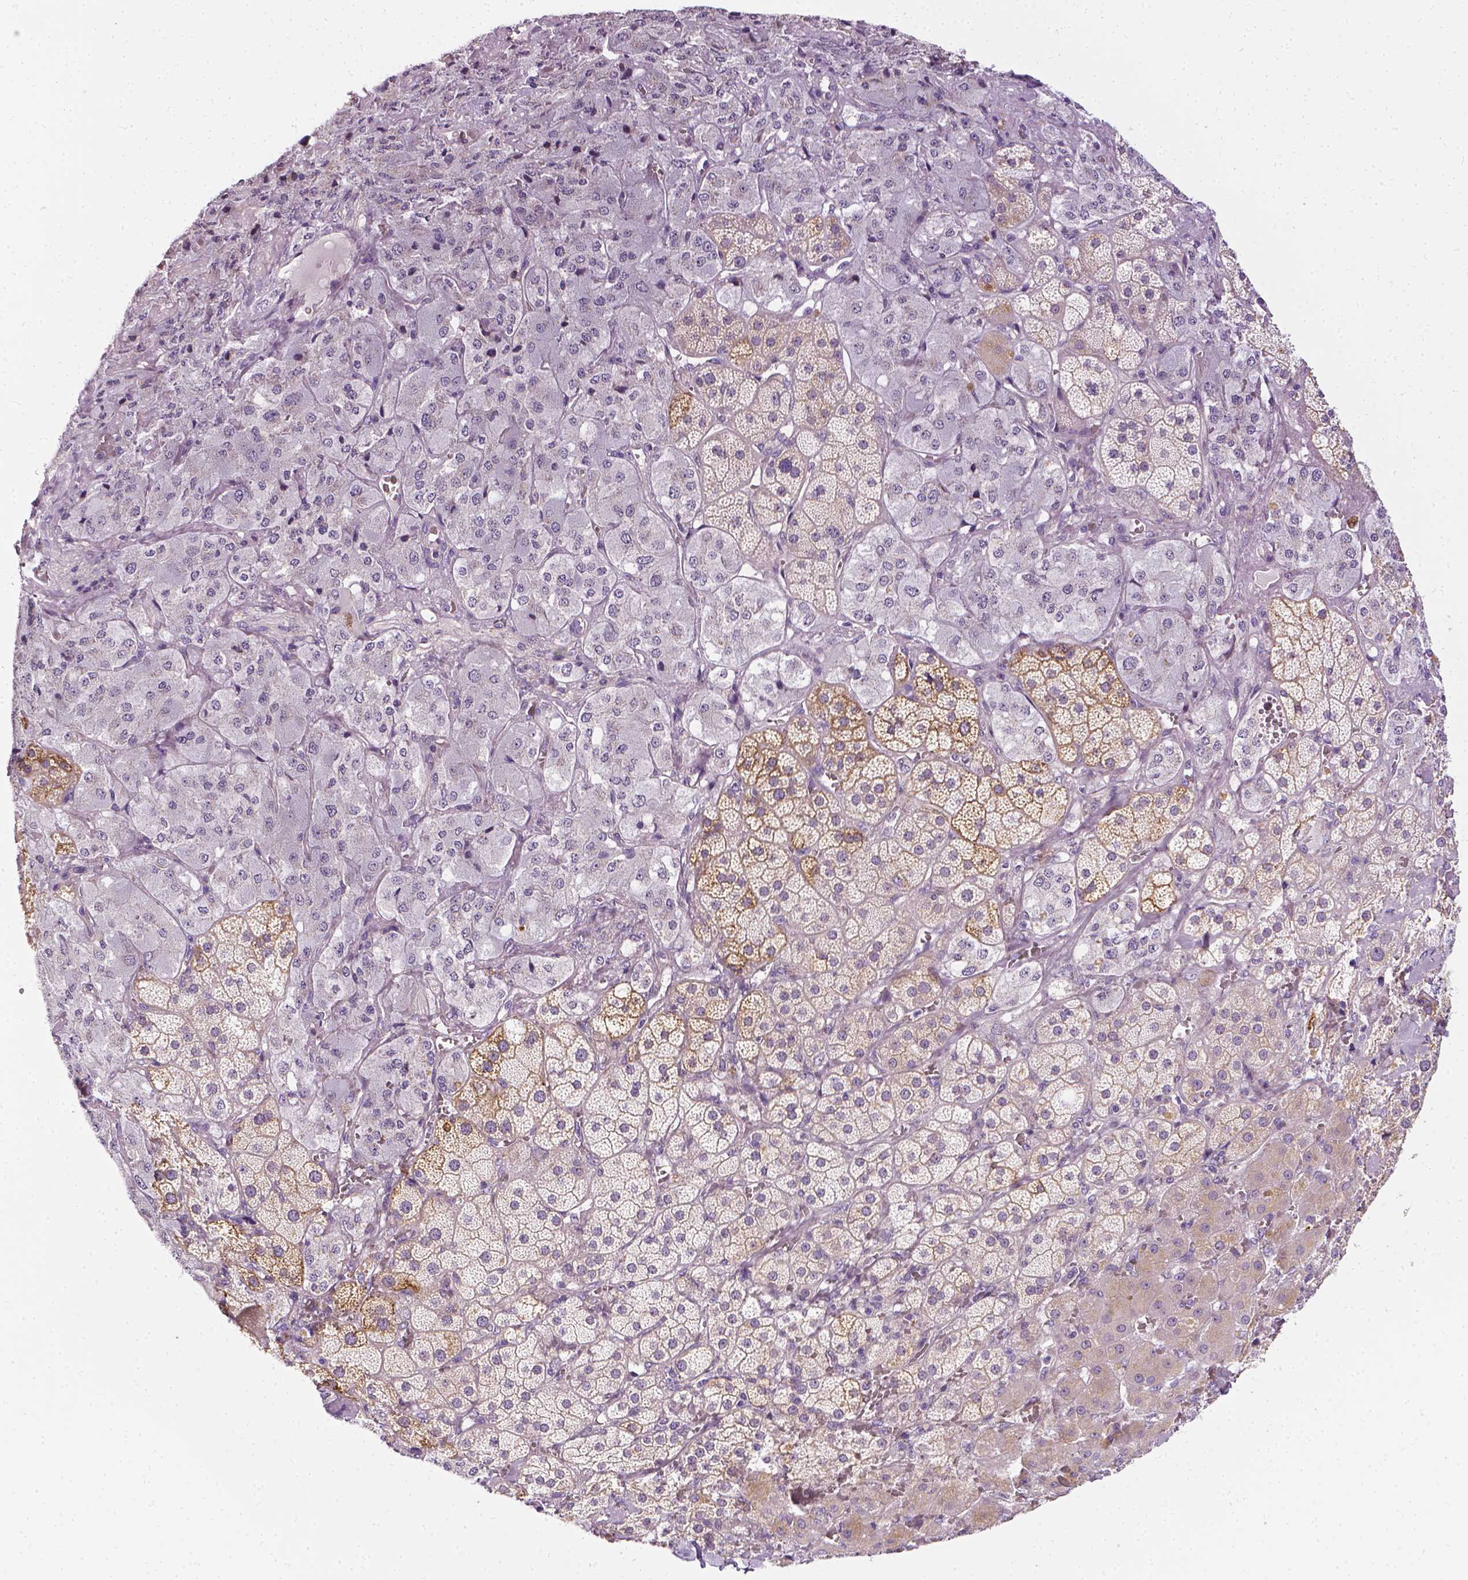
{"staining": {"intensity": "moderate", "quantity": "25%-75%", "location": "cytoplasmic/membranous"}, "tissue": "adrenal gland", "cell_type": "Glandular cells", "image_type": "normal", "snomed": [{"axis": "morphology", "description": "Normal tissue, NOS"}, {"axis": "topography", "description": "Adrenal gland"}], "caption": "Protein staining of benign adrenal gland demonstrates moderate cytoplasmic/membranous positivity in approximately 25%-75% of glandular cells. The staining was performed using DAB (3,3'-diaminobenzidine), with brown indicating positive protein expression. Nuclei are stained blue with hematoxylin.", "gene": "MCOLN3", "patient": {"sex": "male", "age": 57}}